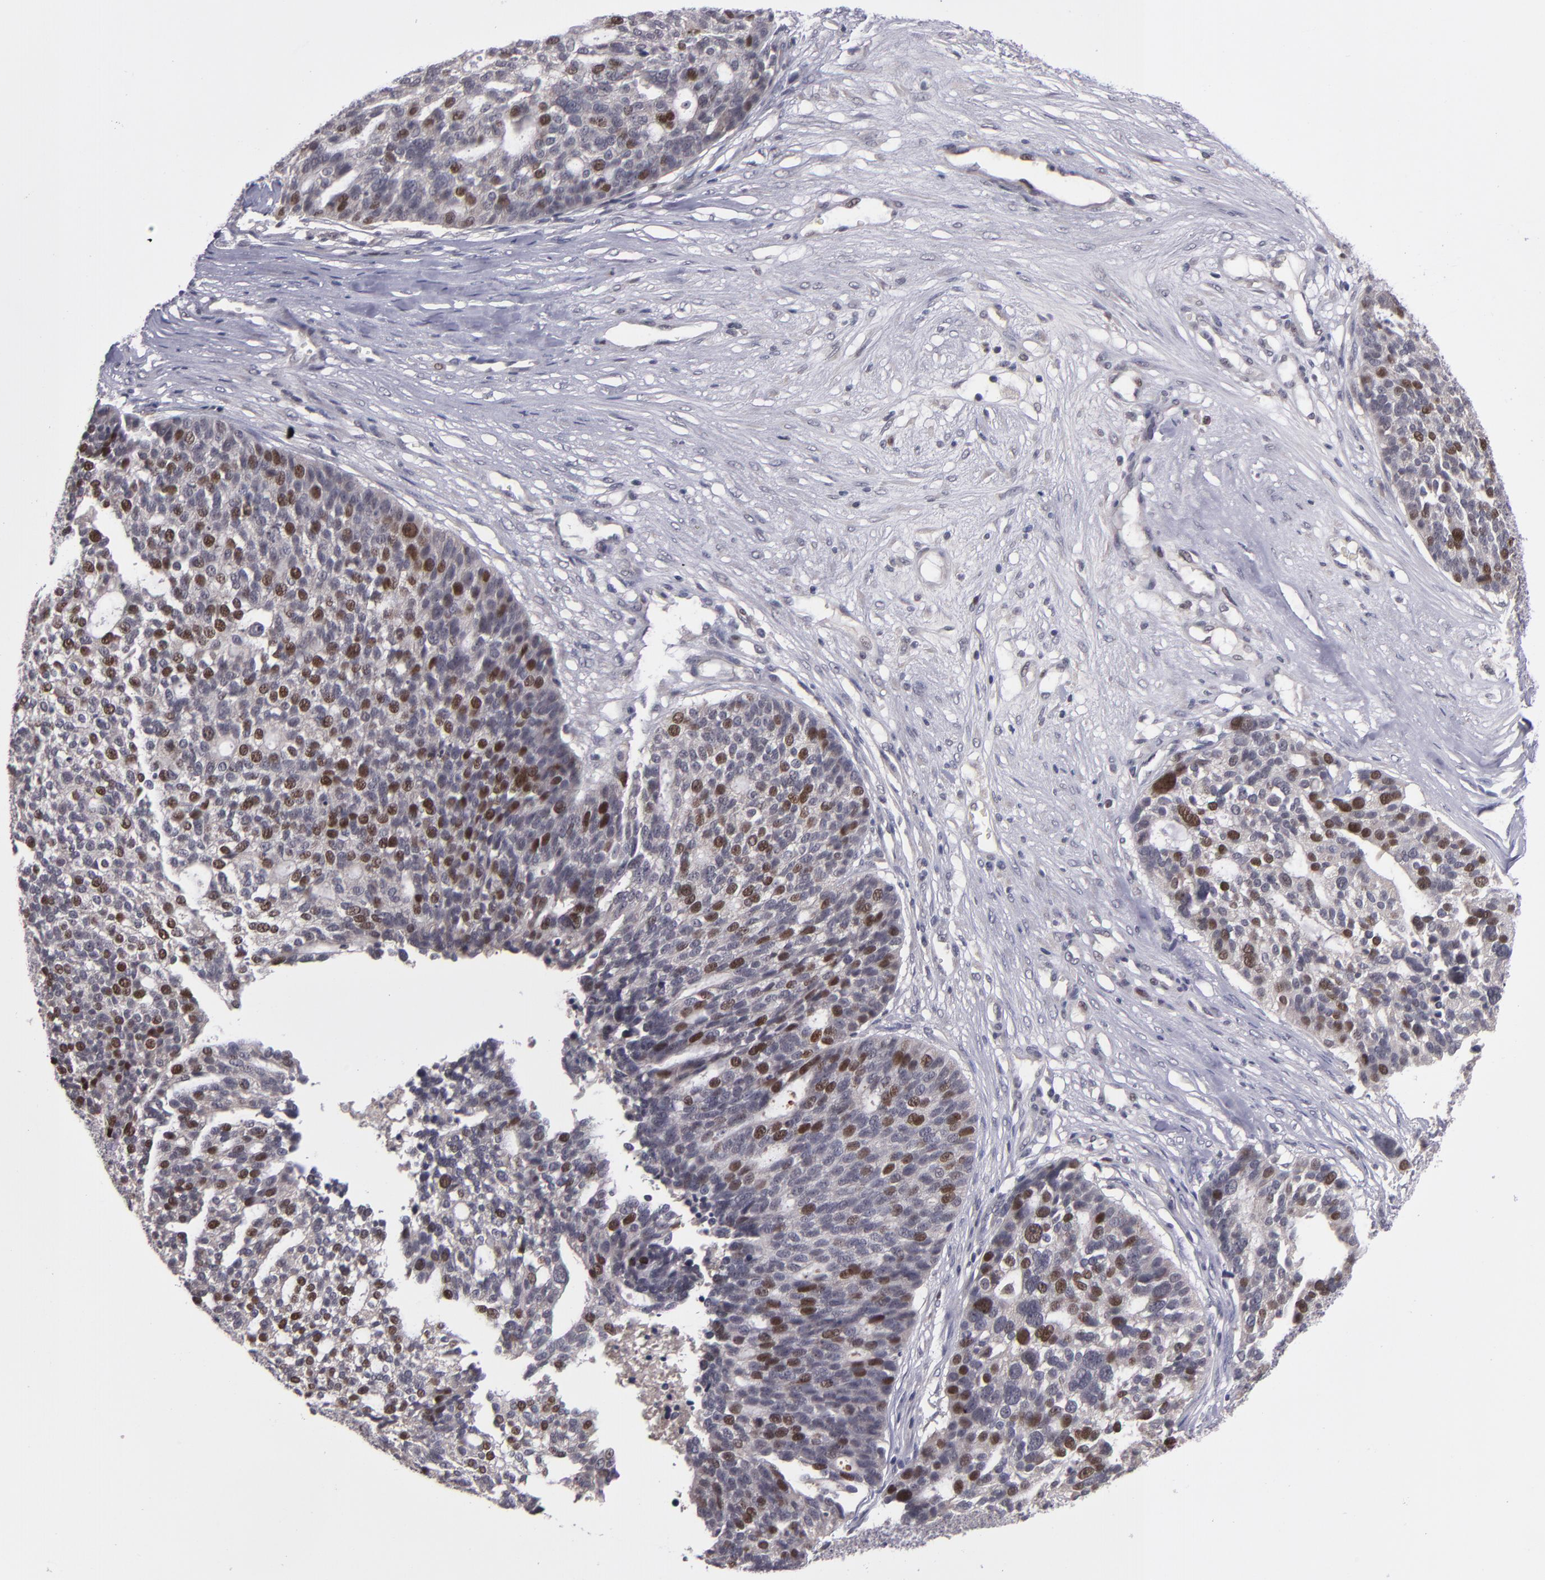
{"staining": {"intensity": "strong", "quantity": "25%-75%", "location": "nuclear"}, "tissue": "ovarian cancer", "cell_type": "Tumor cells", "image_type": "cancer", "snomed": [{"axis": "morphology", "description": "Cystadenocarcinoma, serous, NOS"}, {"axis": "topography", "description": "Ovary"}], "caption": "High-magnification brightfield microscopy of ovarian cancer stained with DAB (3,3'-diaminobenzidine) (brown) and counterstained with hematoxylin (blue). tumor cells exhibit strong nuclear staining is appreciated in approximately25%-75% of cells. The staining was performed using DAB (3,3'-diaminobenzidine) to visualize the protein expression in brown, while the nuclei were stained in blue with hematoxylin (Magnification: 20x).", "gene": "CDC7", "patient": {"sex": "female", "age": 59}}